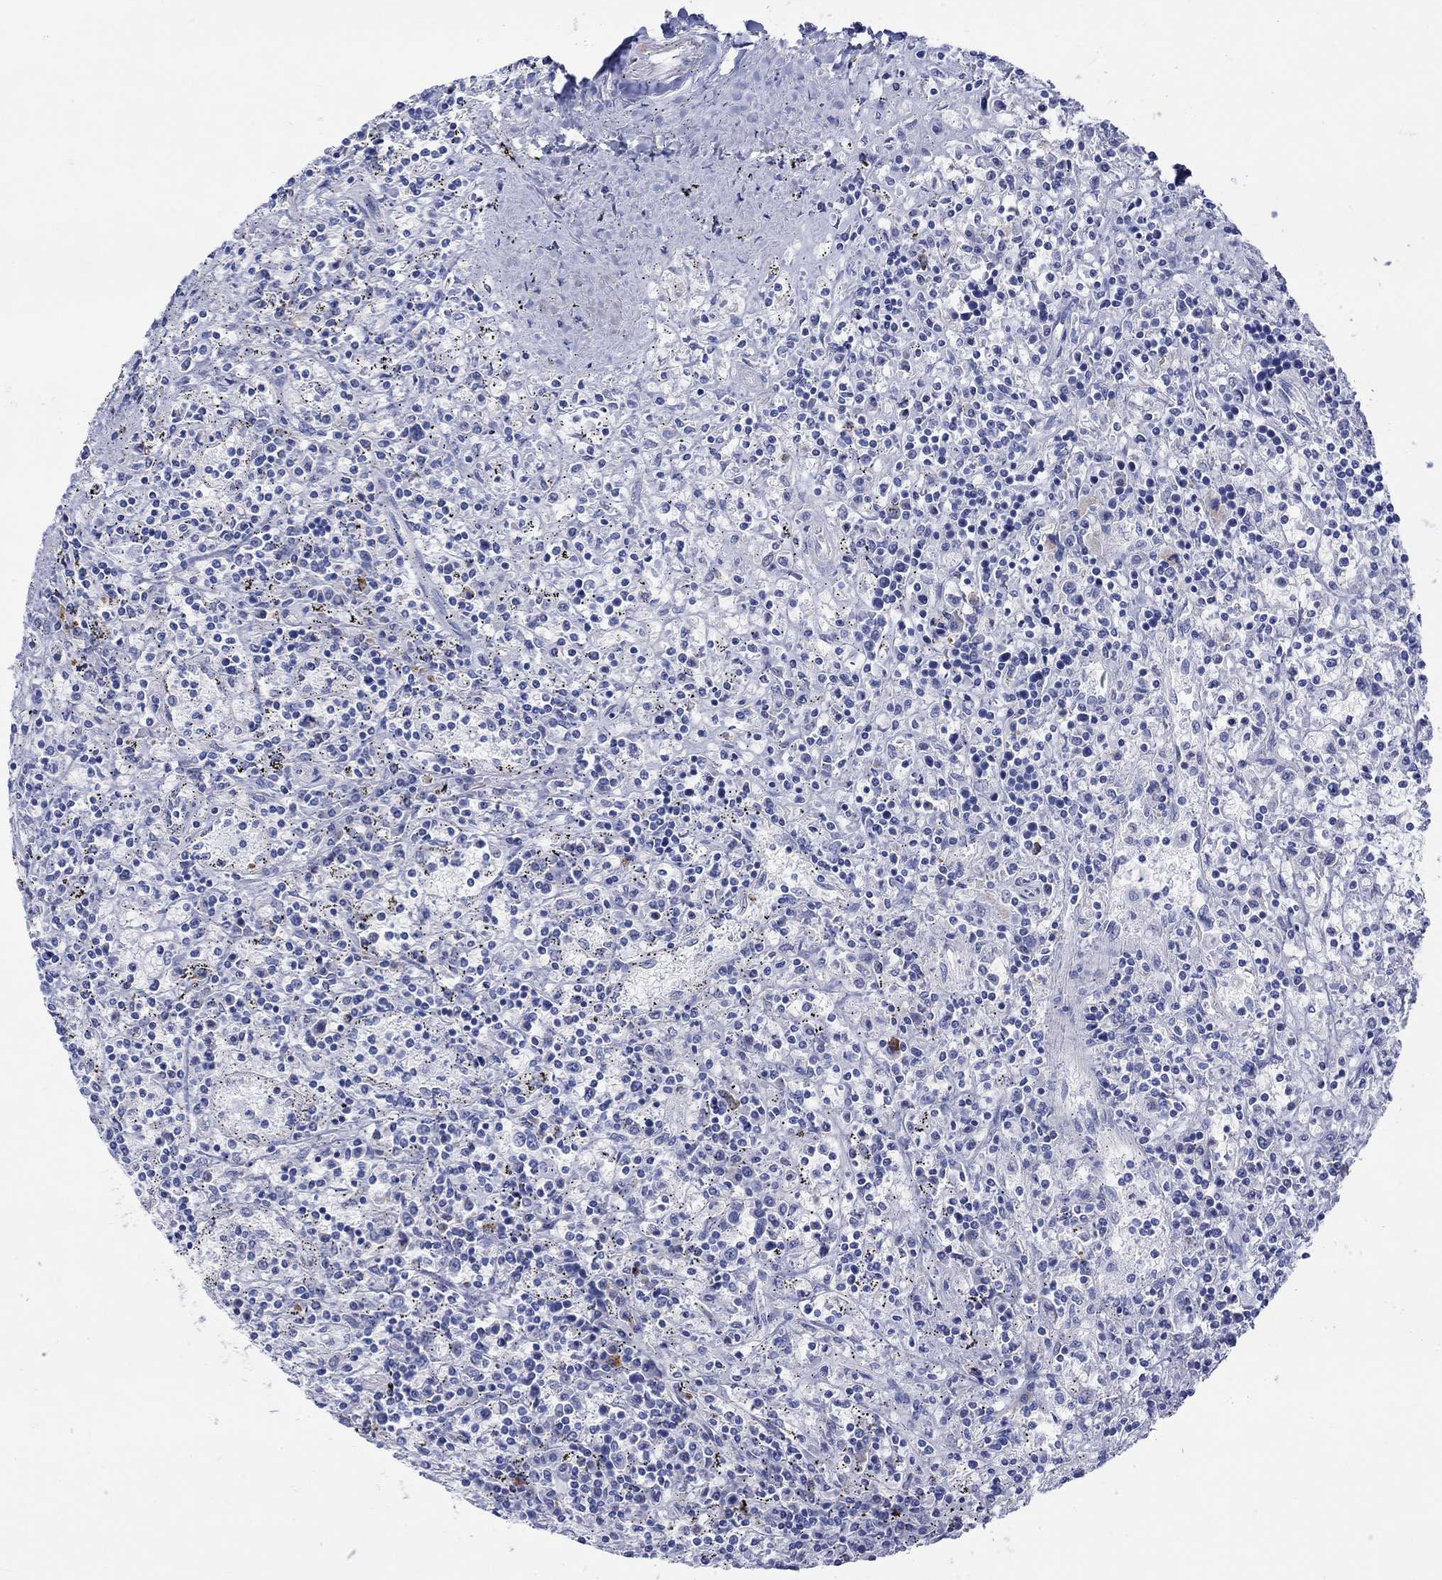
{"staining": {"intensity": "negative", "quantity": "none", "location": "none"}, "tissue": "lymphoma", "cell_type": "Tumor cells", "image_type": "cancer", "snomed": [{"axis": "morphology", "description": "Malignant lymphoma, non-Hodgkin's type, Low grade"}, {"axis": "topography", "description": "Spleen"}], "caption": "High magnification brightfield microscopy of lymphoma stained with DAB (3,3'-diaminobenzidine) (brown) and counterstained with hematoxylin (blue): tumor cells show no significant staining. (Immunohistochemistry, brightfield microscopy, high magnification).", "gene": "ANKMY1", "patient": {"sex": "male", "age": 62}}